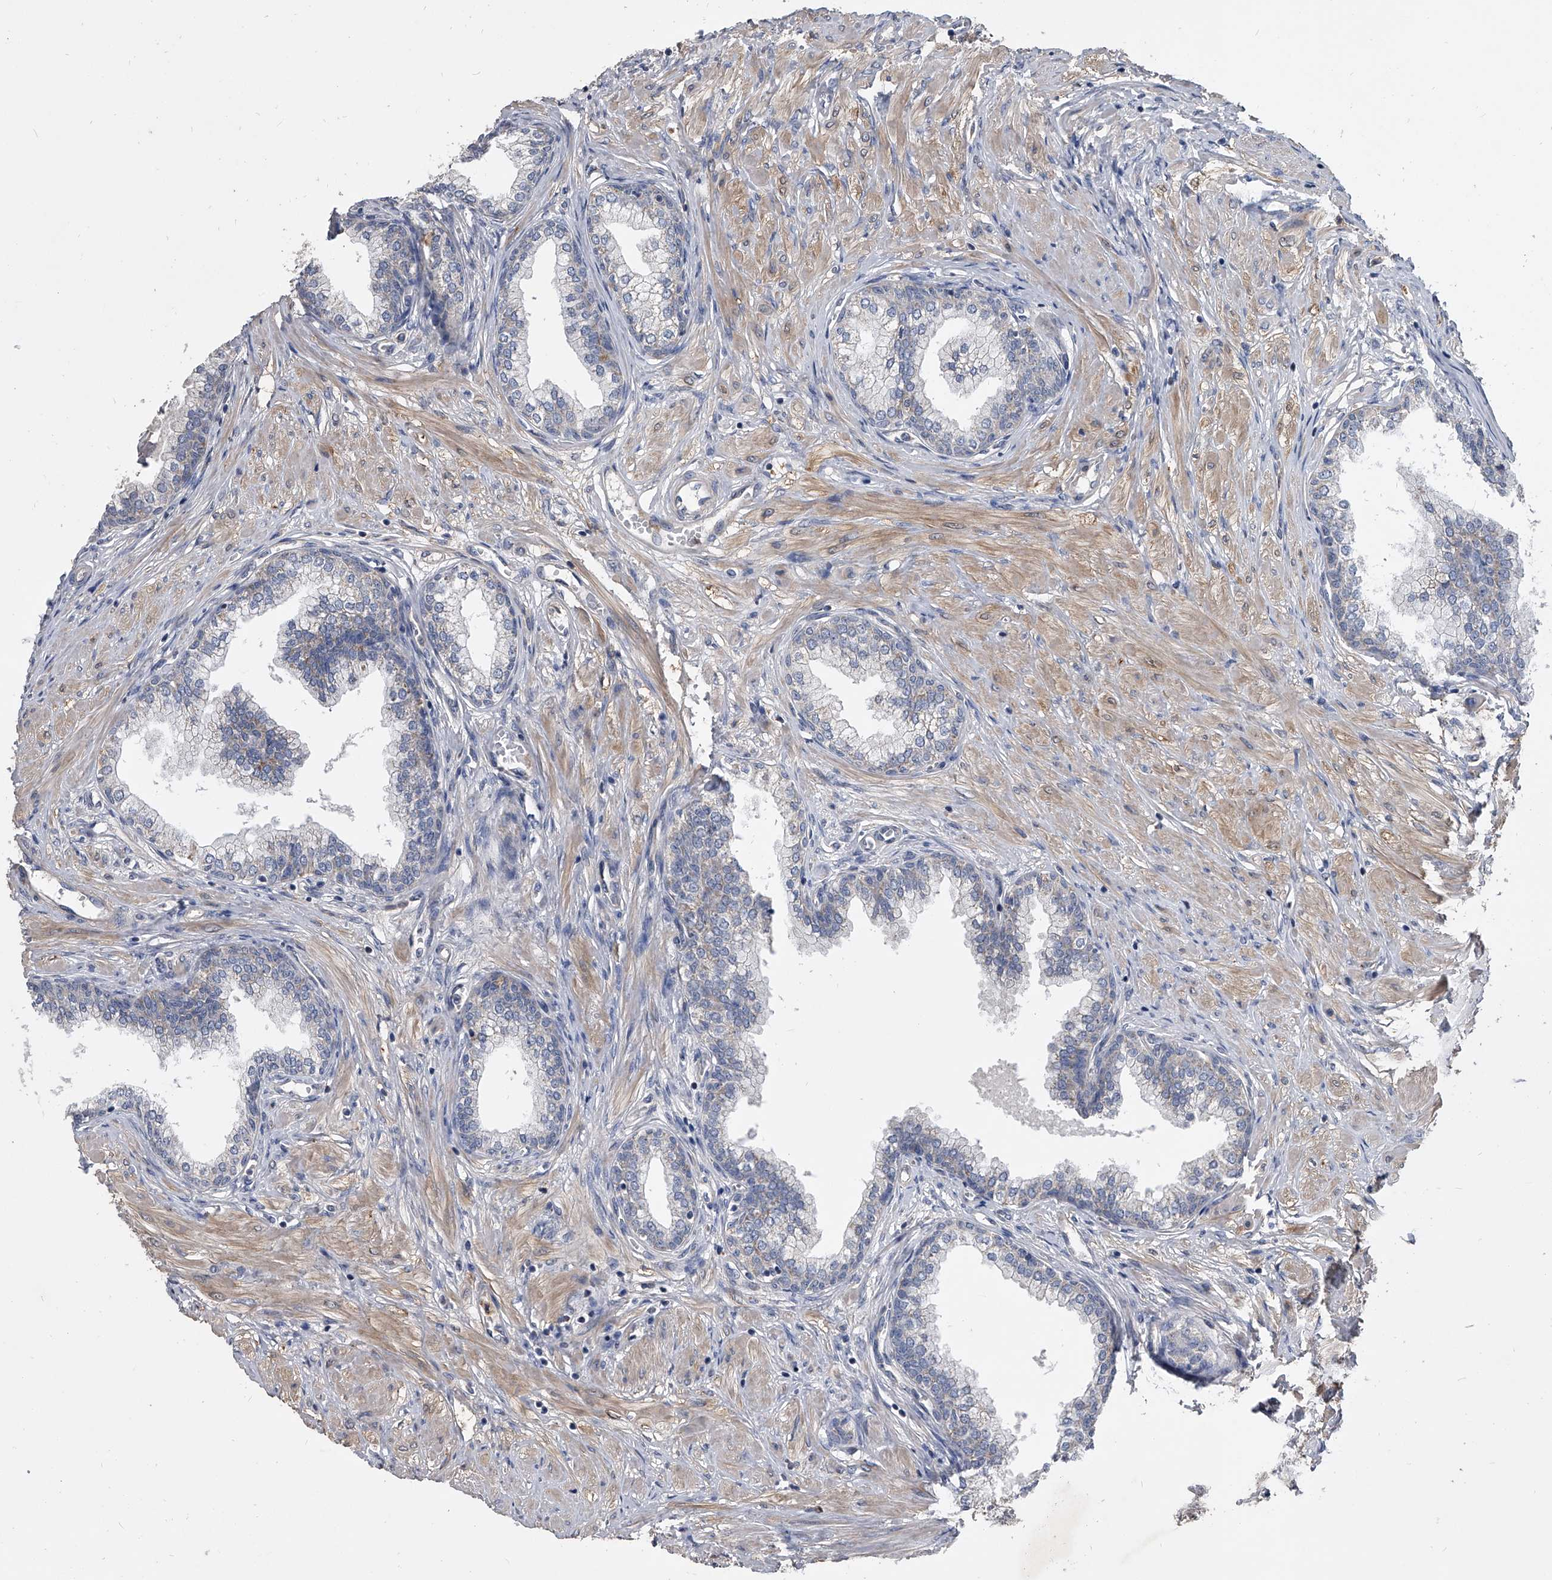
{"staining": {"intensity": "weak", "quantity": "<25%", "location": "cytoplasmic/membranous"}, "tissue": "prostate", "cell_type": "Glandular cells", "image_type": "normal", "snomed": [{"axis": "morphology", "description": "Normal tissue, NOS"}, {"axis": "morphology", "description": "Urothelial carcinoma, Low grade"}, {"axis": "topography", "description": "Urinary bladder"}, {"axis": "topography", "description": "Prostate"}], "caption": "Photomicrograph shows no significant protein positivity in glandular cells of normal prostate. Nuclei are stained in blue.", "gene": "NRP1", "patient": {"sex": "male", "age": 60}}